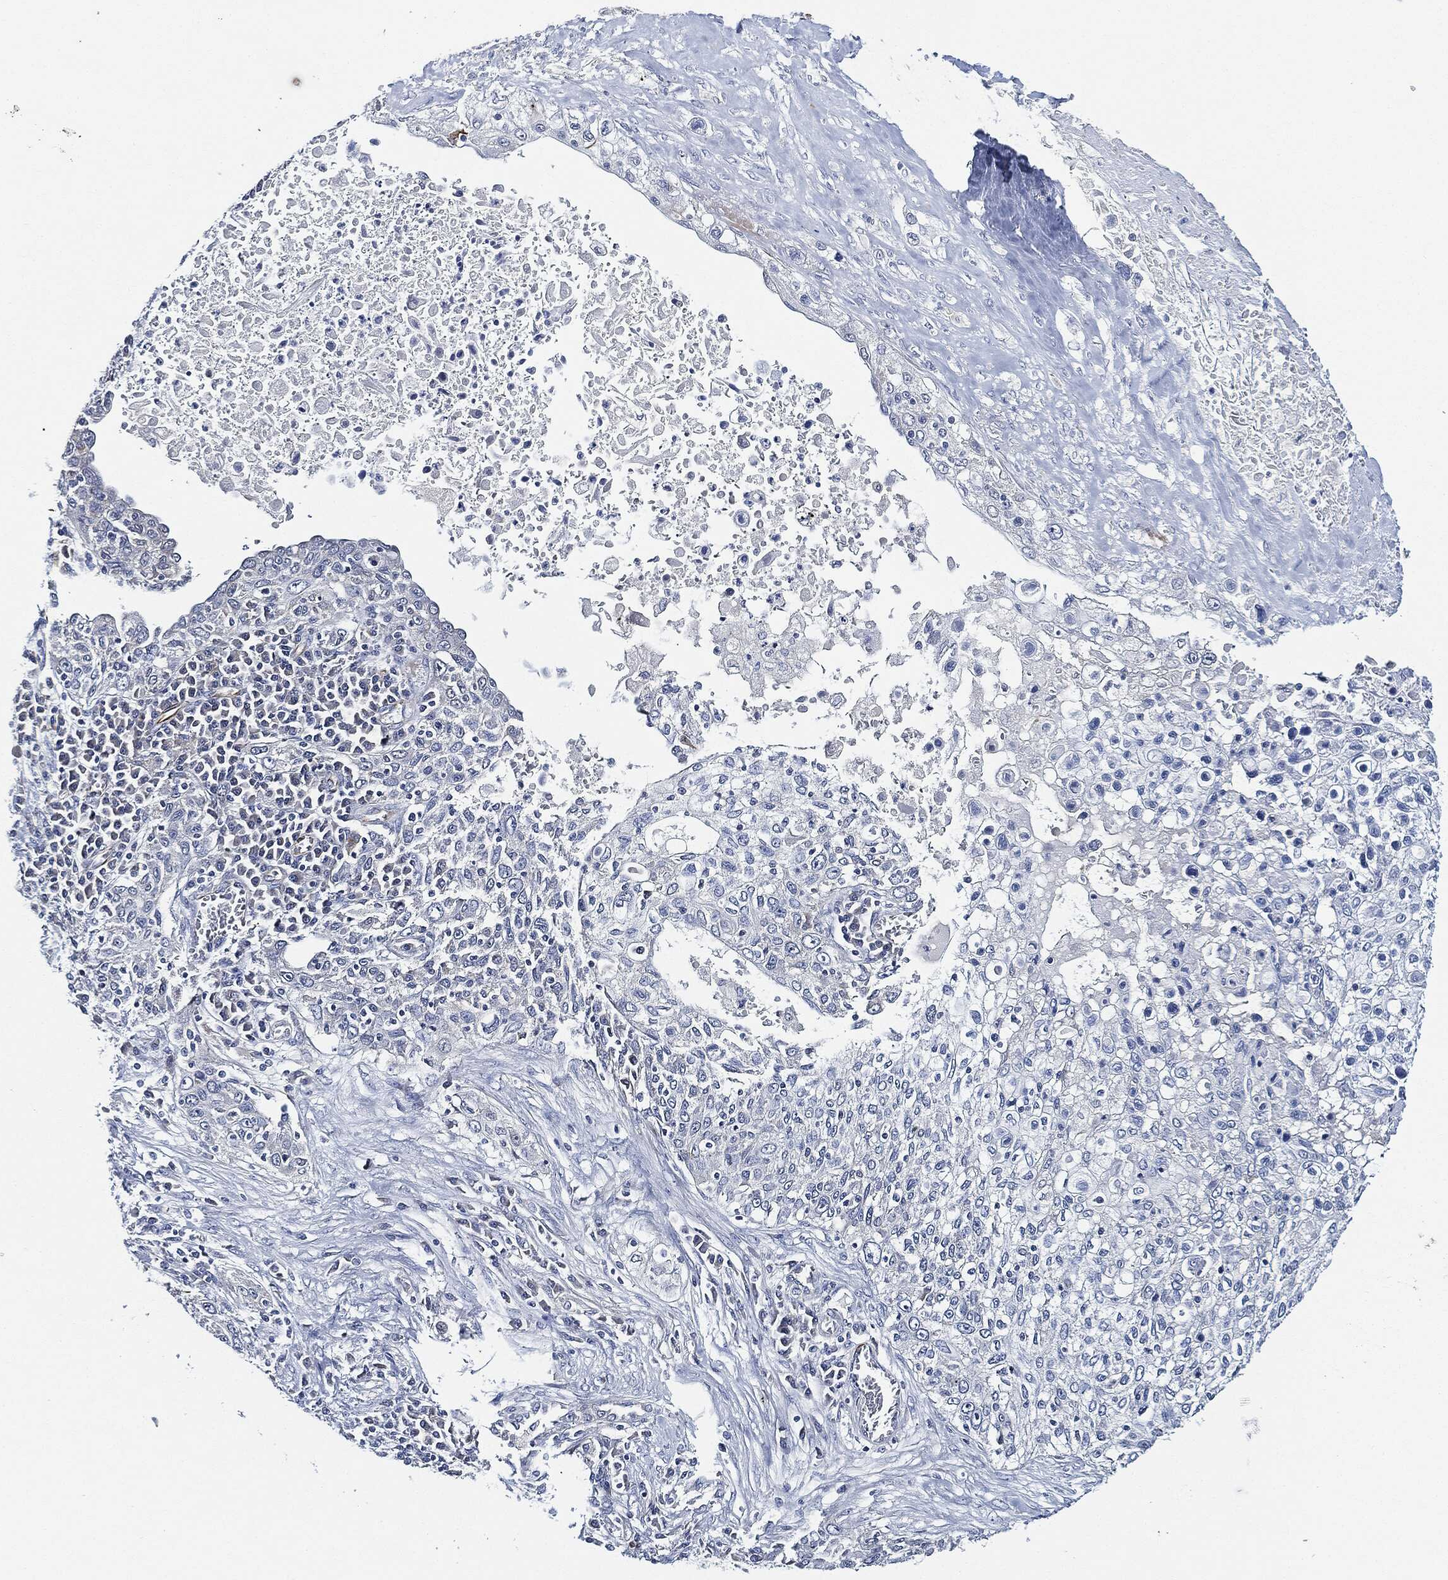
{"staining": {"intensity": "negative", "quantity": "none", "location": "none"}, "tissue": "lung cancer", "cell_type": "Tumor cells", "image_type": "cancer", "snomed": [{"axis": "morphology", "description": "Squamous cell carcinoma, NOS"}, {"axis": "topography", "description": "Lung"}], "caption": "Tumor cells are negative for brown protein staining in lung cancer (squamous cell carcinoma).", "gene": "THSD1", "patient": {"sex": "female", "age": 69}}